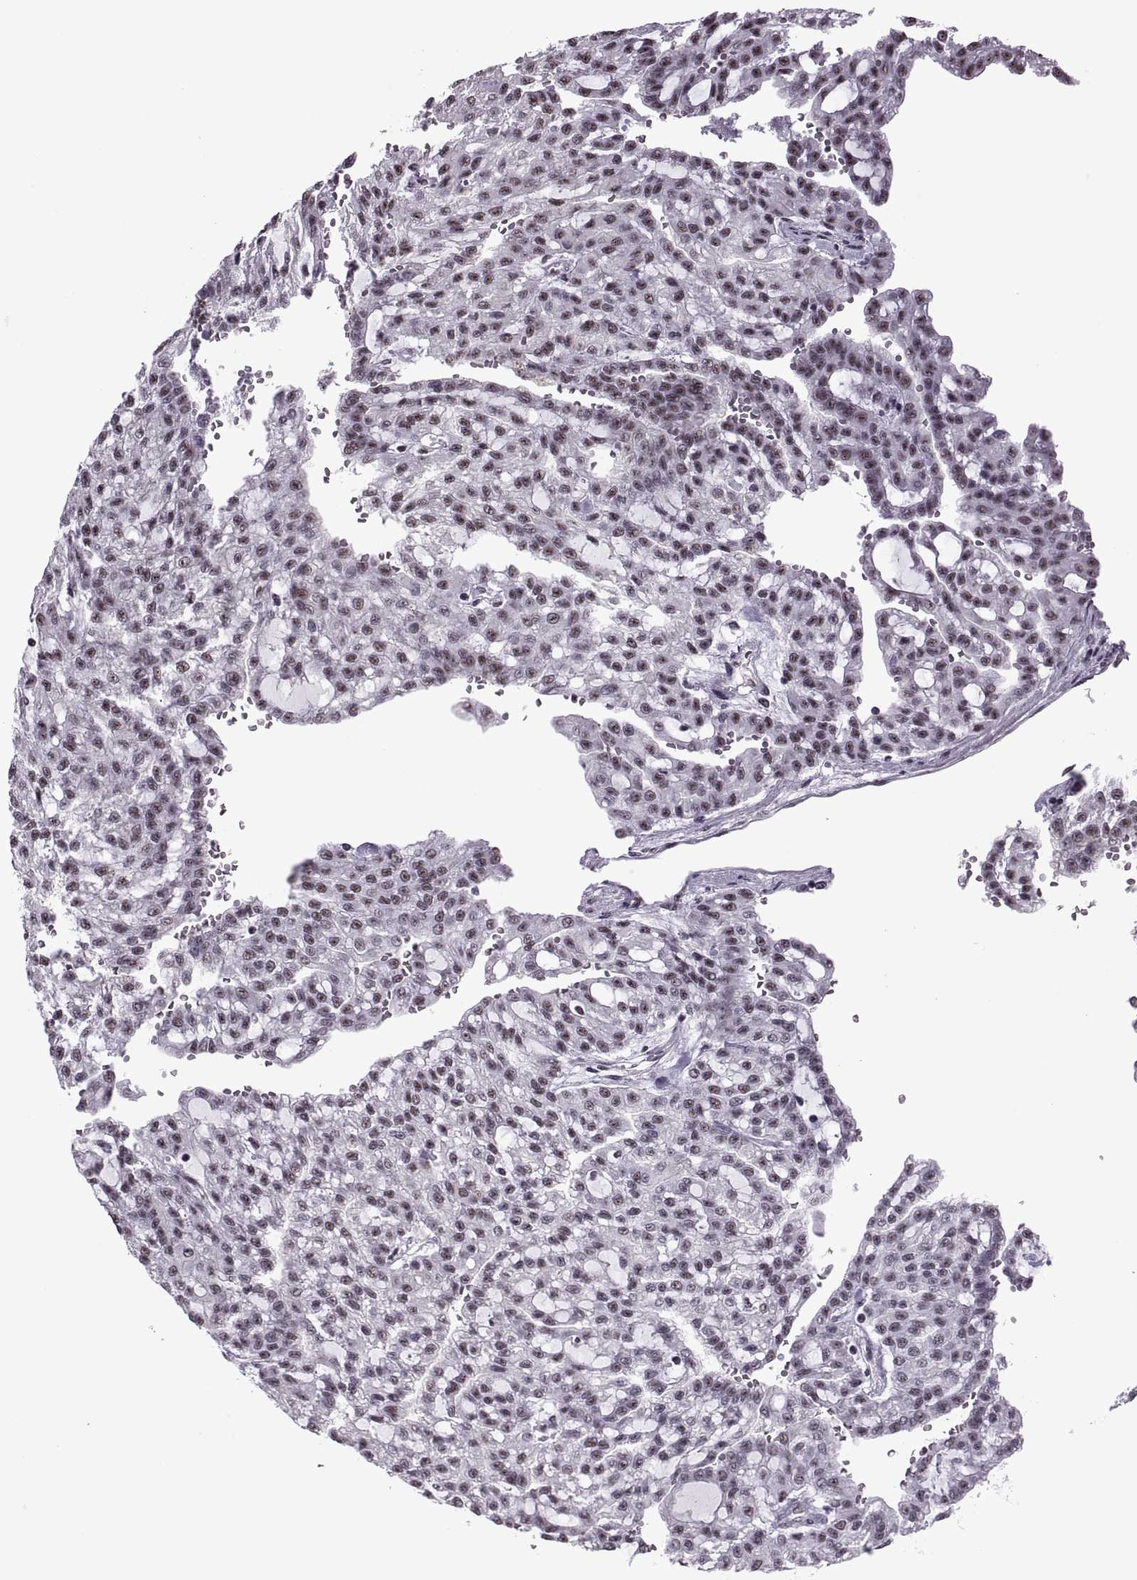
{"staining": {"intensity": "weak", "quantity": ">75%", "location": "nuclear"}, "tissue": "renal cancer", "cell_type": "Tumor cells", "image_type": "cancer", "snomed": [{"axis": "morphology", "description": "Adenocarcinoma, NOS"}, {"axis": "topography", "description": "Kidney"}], "caption": "Renal adenocarcinoma tissue displays weak nuclear positivity in about >75% of tumor cells", "gene": "MAGEA4", "patient": {"sex": "male", "age": 63}}